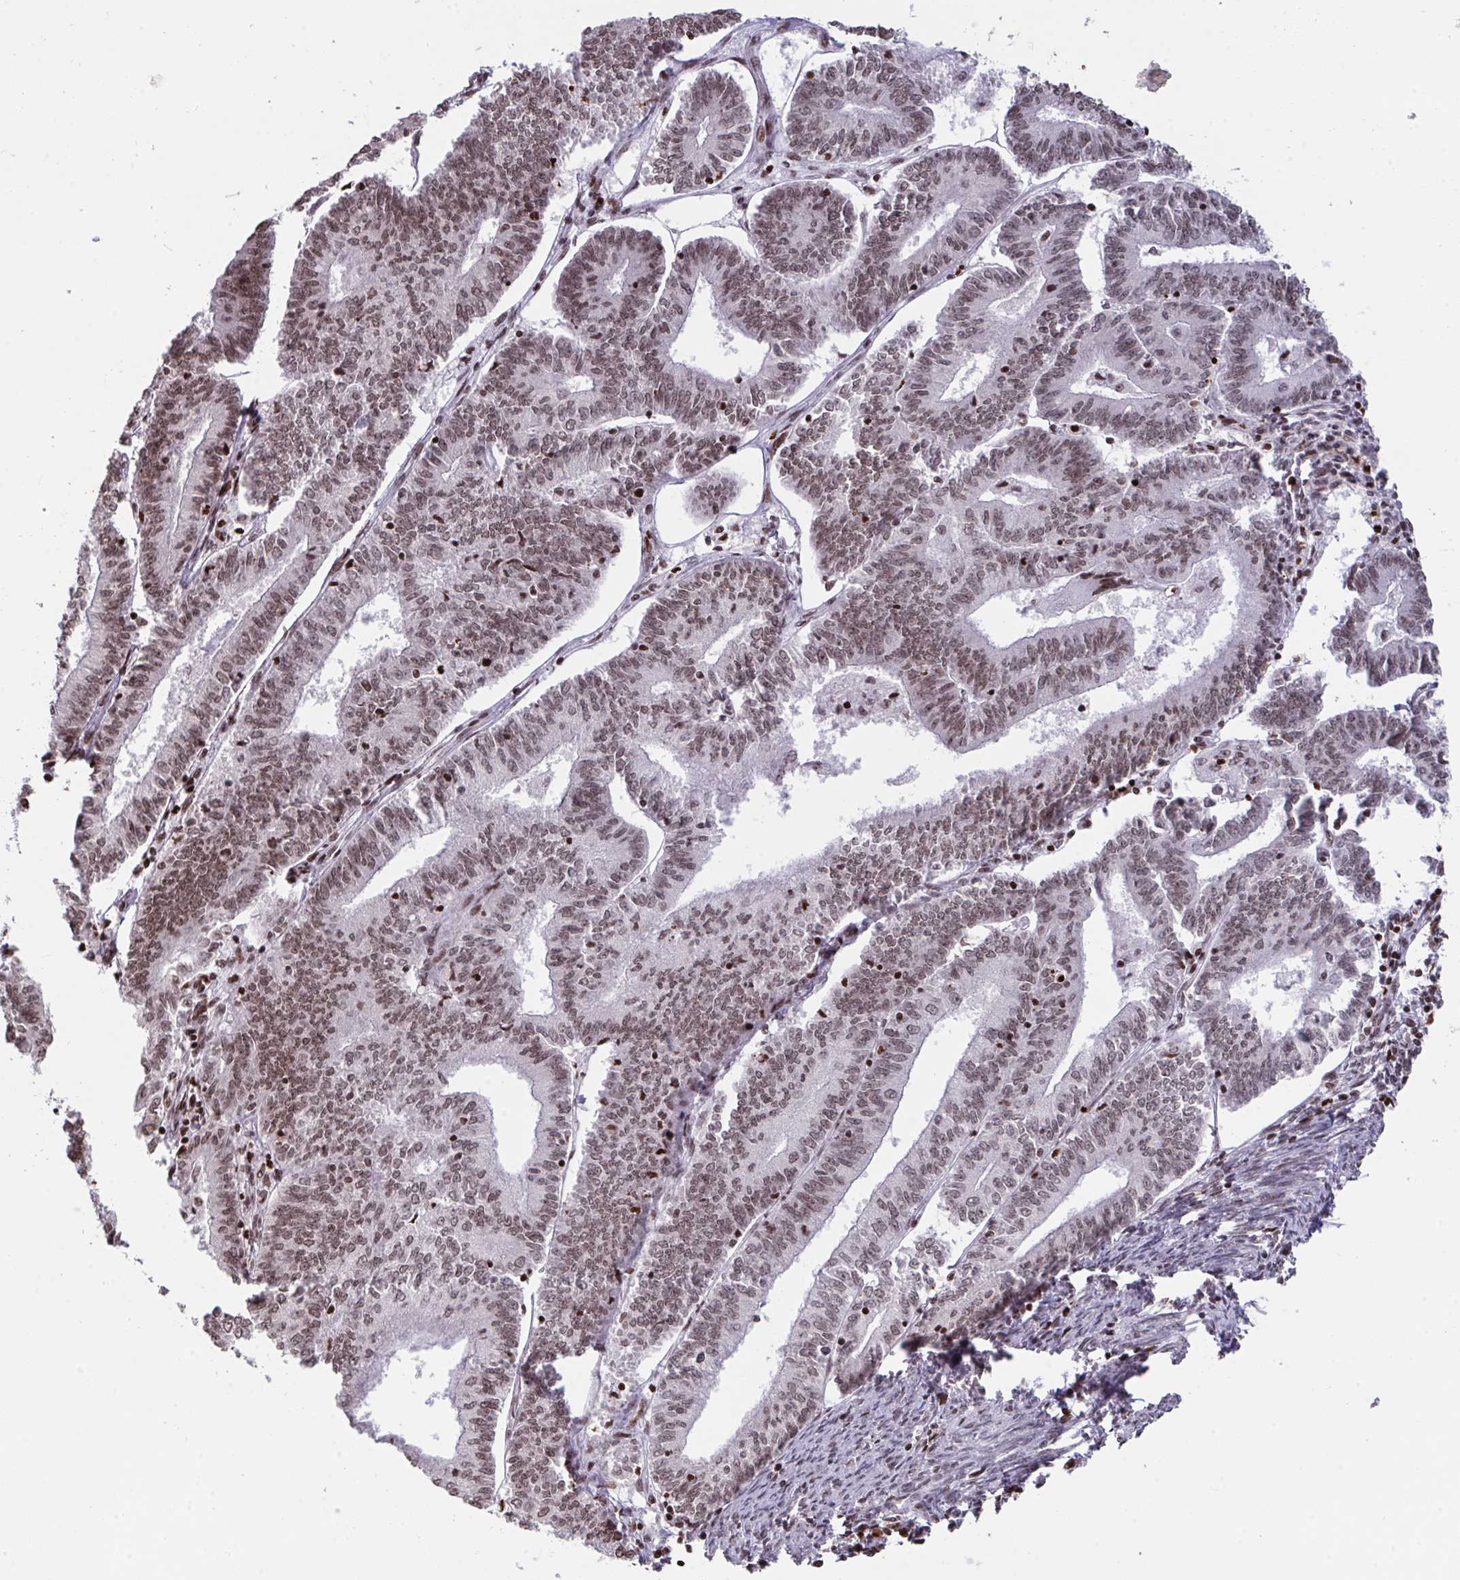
{"staining": {"intensity": "moderate", "quantity": ">75%", "location": "nuclear"}, "tissue": "endometrial cancer", "cell_type": "Tumor cells", "image_type": "cancer", "snomed": [{"axis": "morphology", "description": "Adenocarcinoma, NOS"}, {"axis": "topography", "description": "Endometrium"}], "caption": "This is an image of immunohistochemistry staining of endometrial adenocarcinoma, which shows moderate positivity in the nuclear of tumor cells.", "gene": "NIP7", "patient": {"sex": "female", "age": 61}}